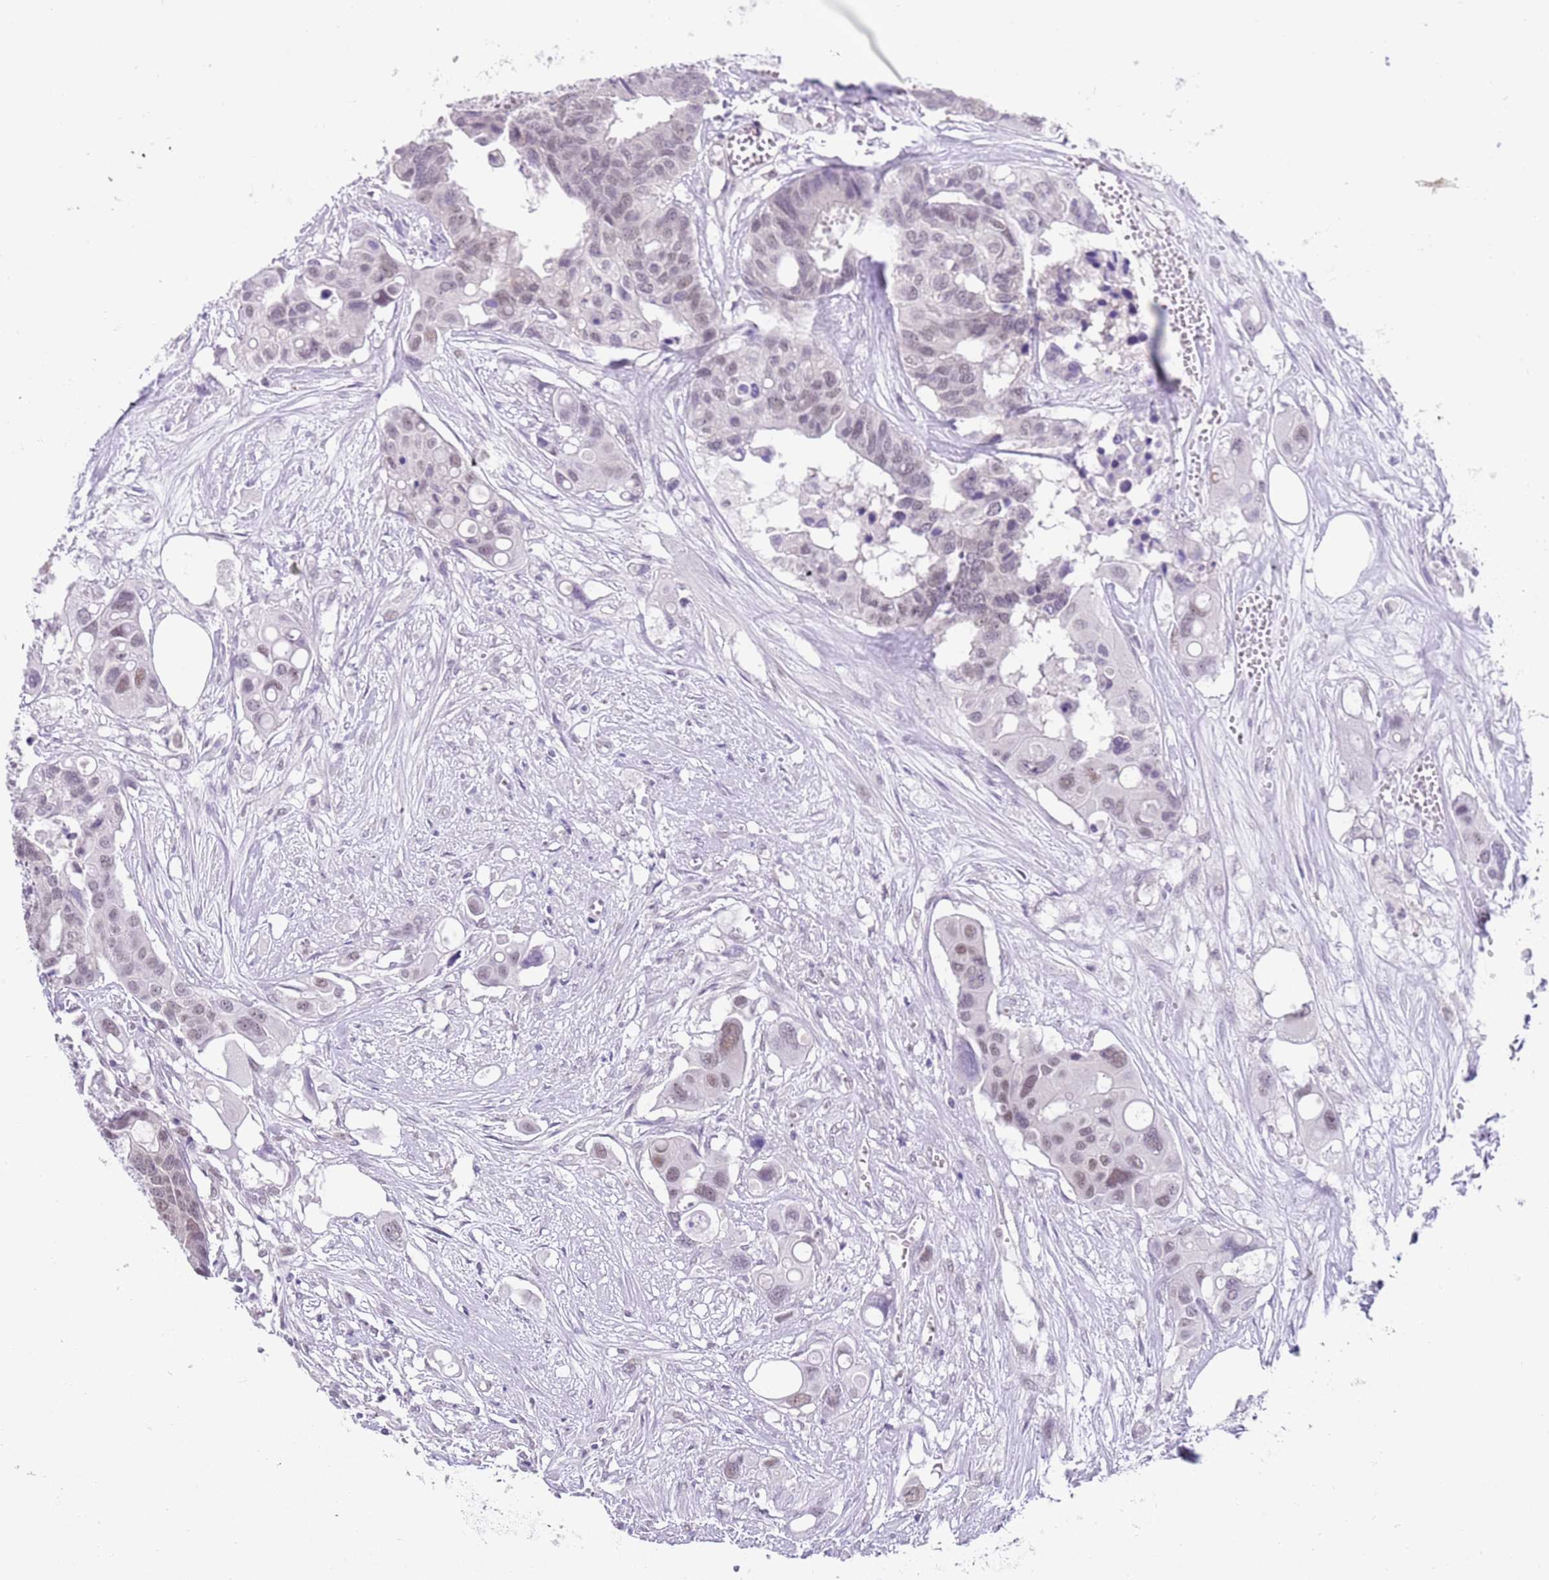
{"staining": {"intensity": "weak", "quantity": "<25%", "location": "nuclear"}, "tissue": "colorectal cancer", "cell_type": "Tumor cells", "image_type": "cancer", "snomed": [{"axis": "morphology", "description": "Adenocarcinoma, NOS"}, {"axis": "topography", "description": "Colon"}], "caption": "Adenocarcinoma (colorectal) stained for a protein using IHC reveals no staining tumor cells.", "gene": "SEPHS2", "patient": {"sex": "male", "age": 77}}